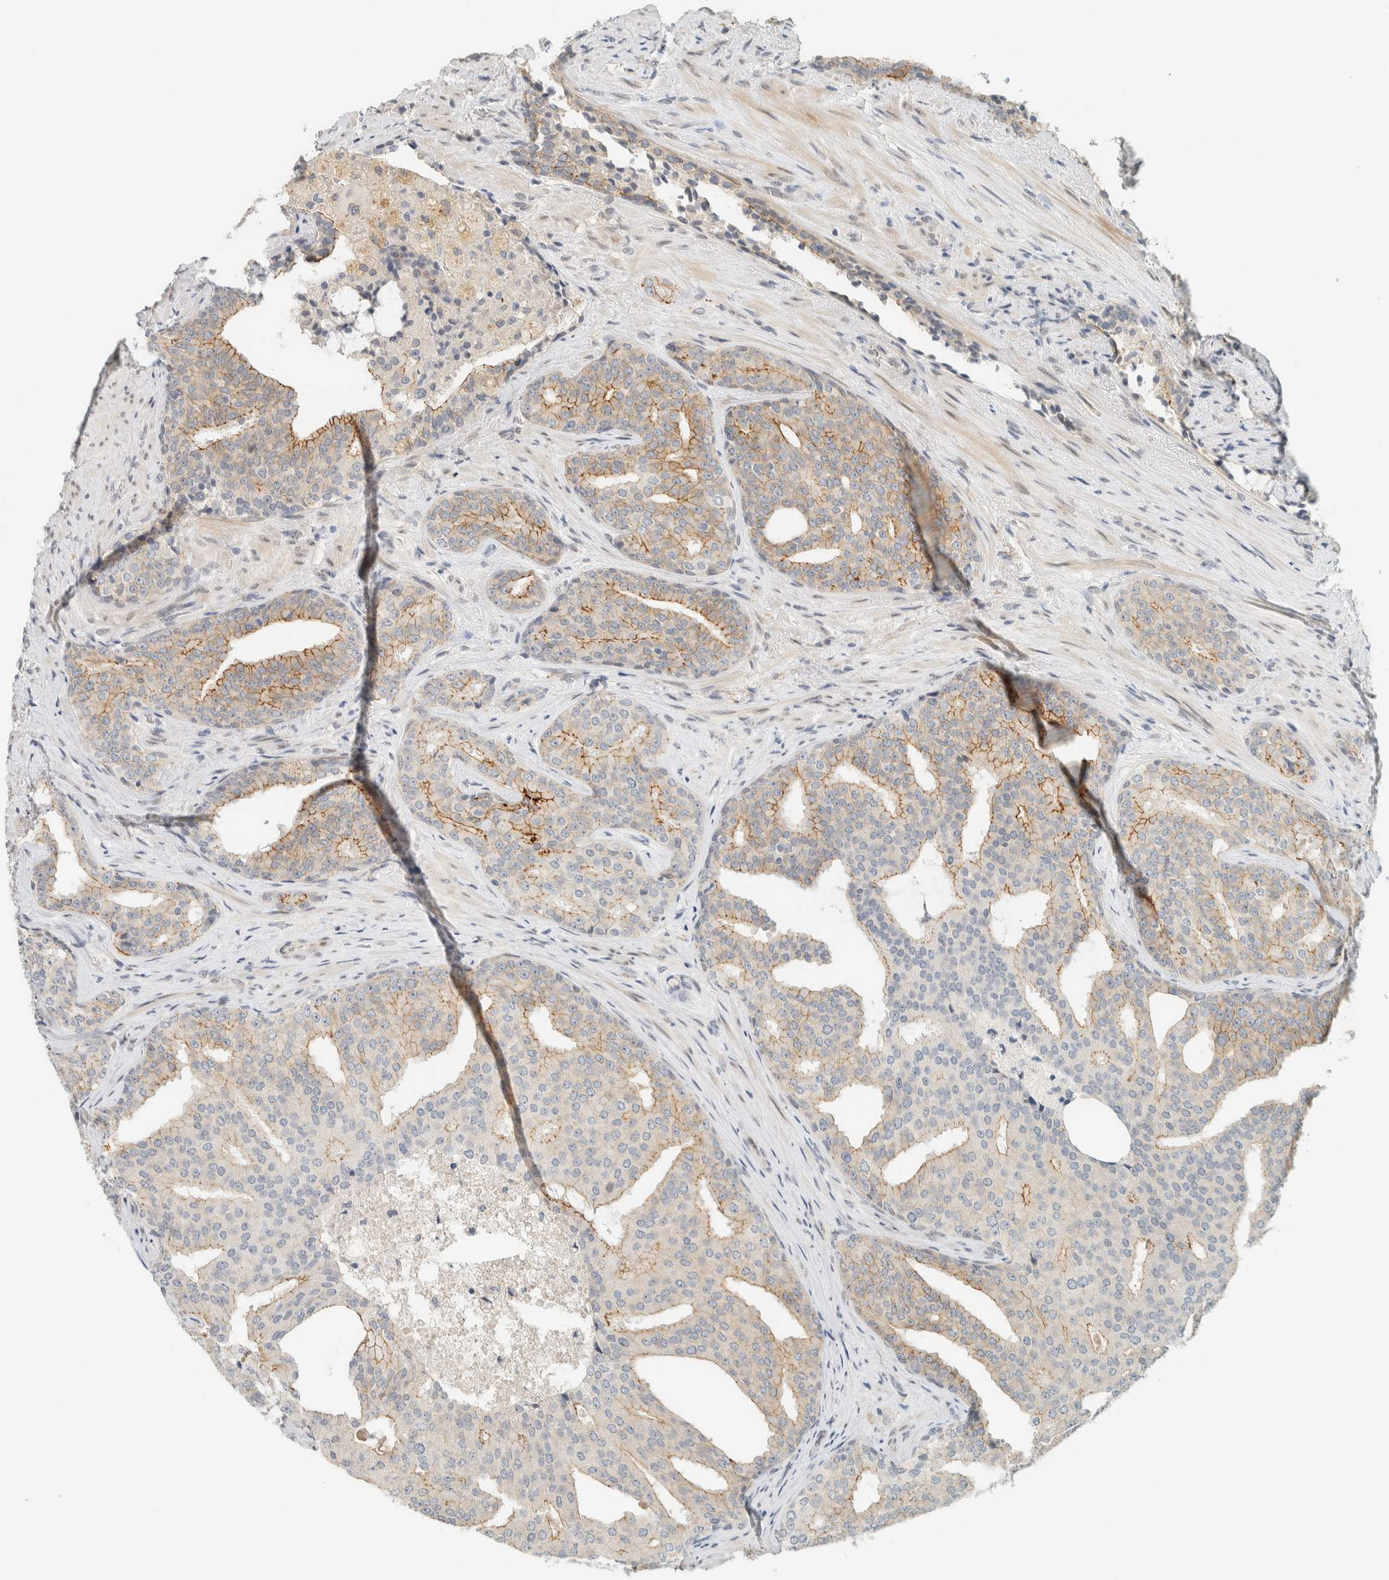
{"staining": {"intensity": "weak", "quantity": "25%-75%", "location": "cytoplasmic/membranous"}, "tissue": "prostate cancer", "cell_type": "Tumor cells", "image_type": "cancer", "snomed": [{"axis": "morphology", "description": "Adenocarcinoma, High grade"}, {"axis": "topography", "description": "Prostate"}], "caption": "This photomicrograph reveals adenocarcinoma (high-grade) (prostate) stained with immunohistochemistry to label a protein in brown. The cytoplasmic/membranous of tumor cells show weak positivity for the protein. Nuclei are counter-stained blue.", "gene": "C1QTNF12", "patient": {"sex": "male", "age": 71}}